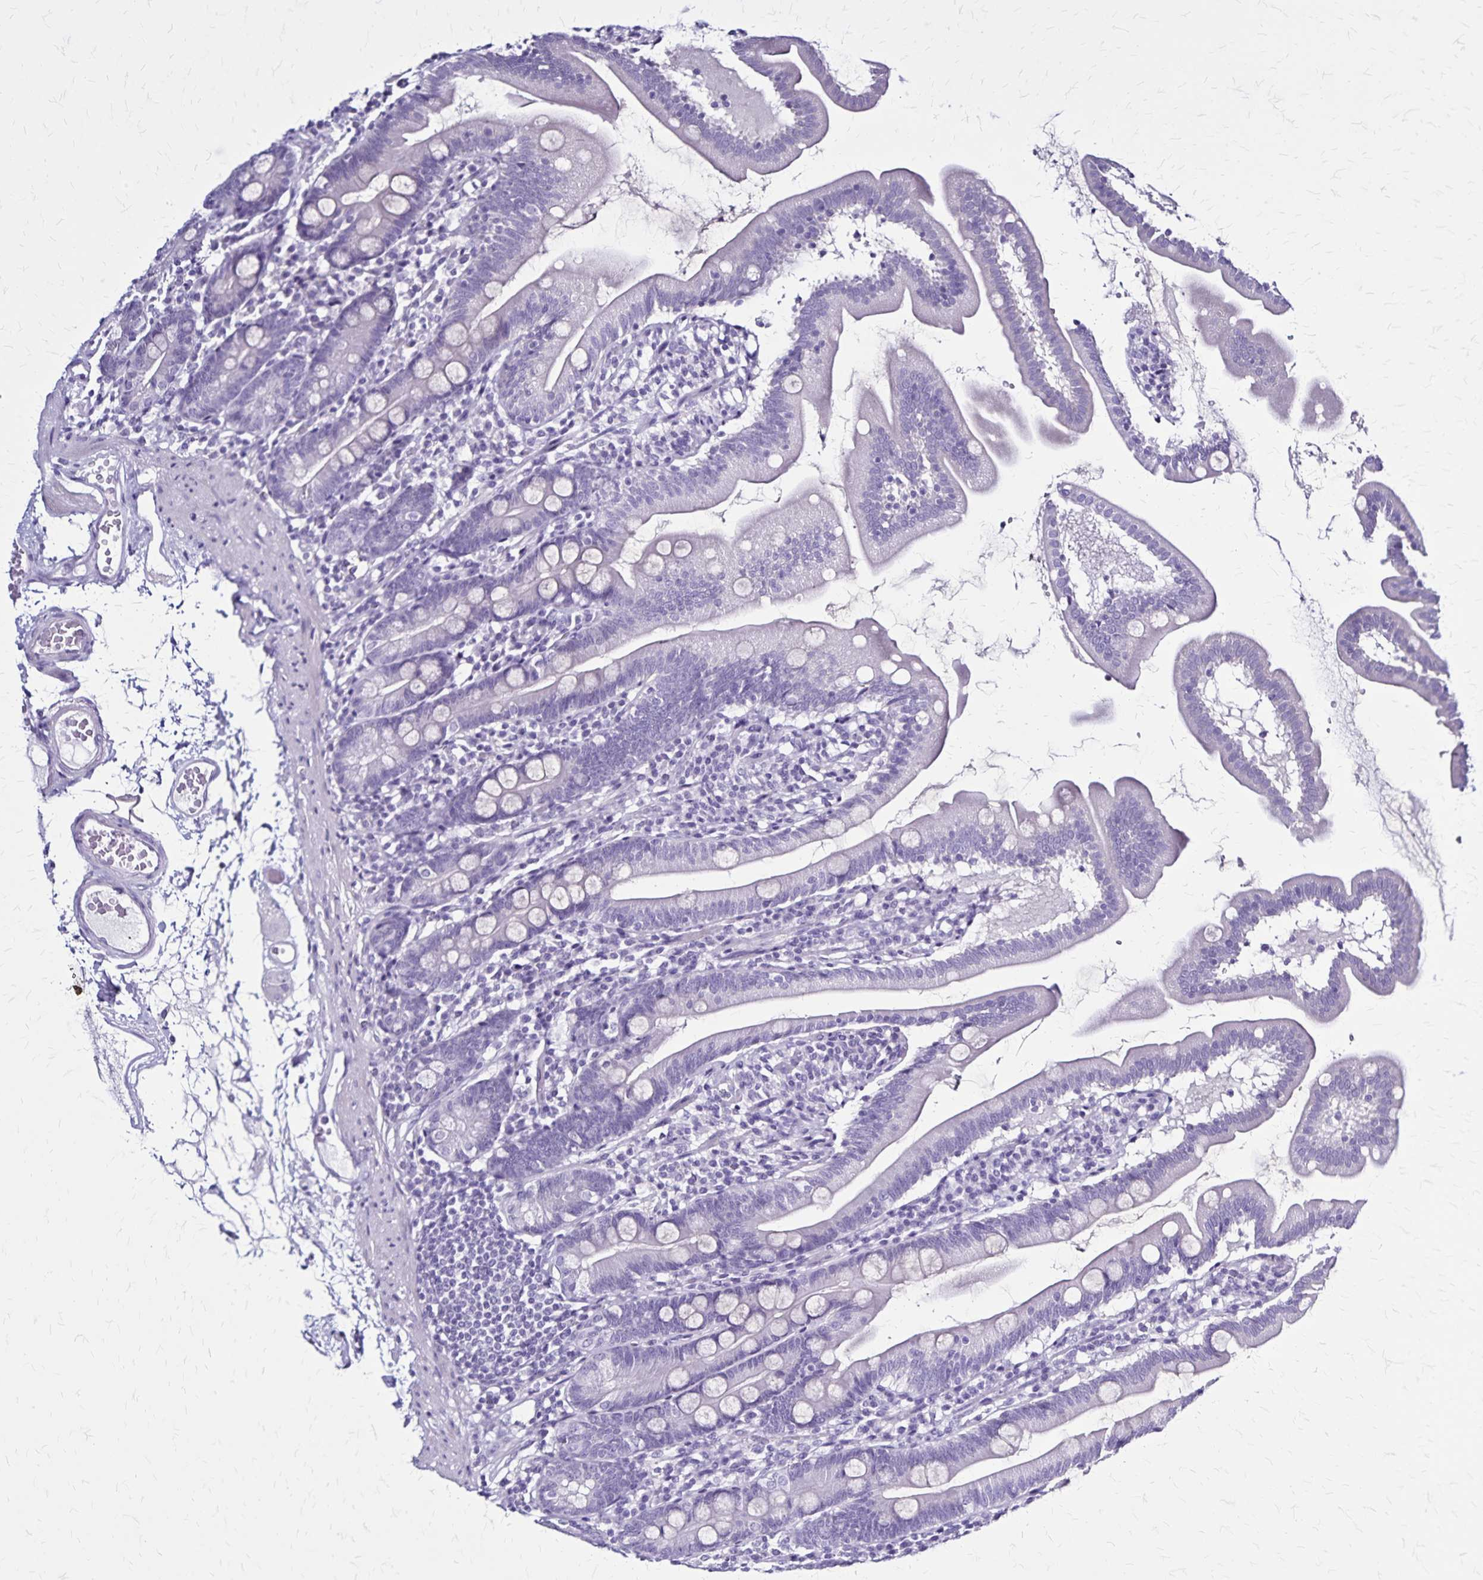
{"staining": {"intensity": "negative", "quantity": "none", "location": "none"}, "tissue": "duodenum", "cell_type": "Glandular cells", "image_type": "normal", "snomed": [{"axis": "morphology", "description": "Normal tissue, NOS"}, {"axis": "topography", "description": "Duodenum"}], "caption": "DAB (3,3'-diaminobenzidine) immunohistochemical staining of normal duodenum displays no significant expression in glandular cells. The staining is performed using DAB (3,3'-diaminobenzidine) brown chromogen with nuclei counter-stained in using hematoxylin.", "gene": "PLXNA4", "patient": {"sex": "female", "age": 67}}